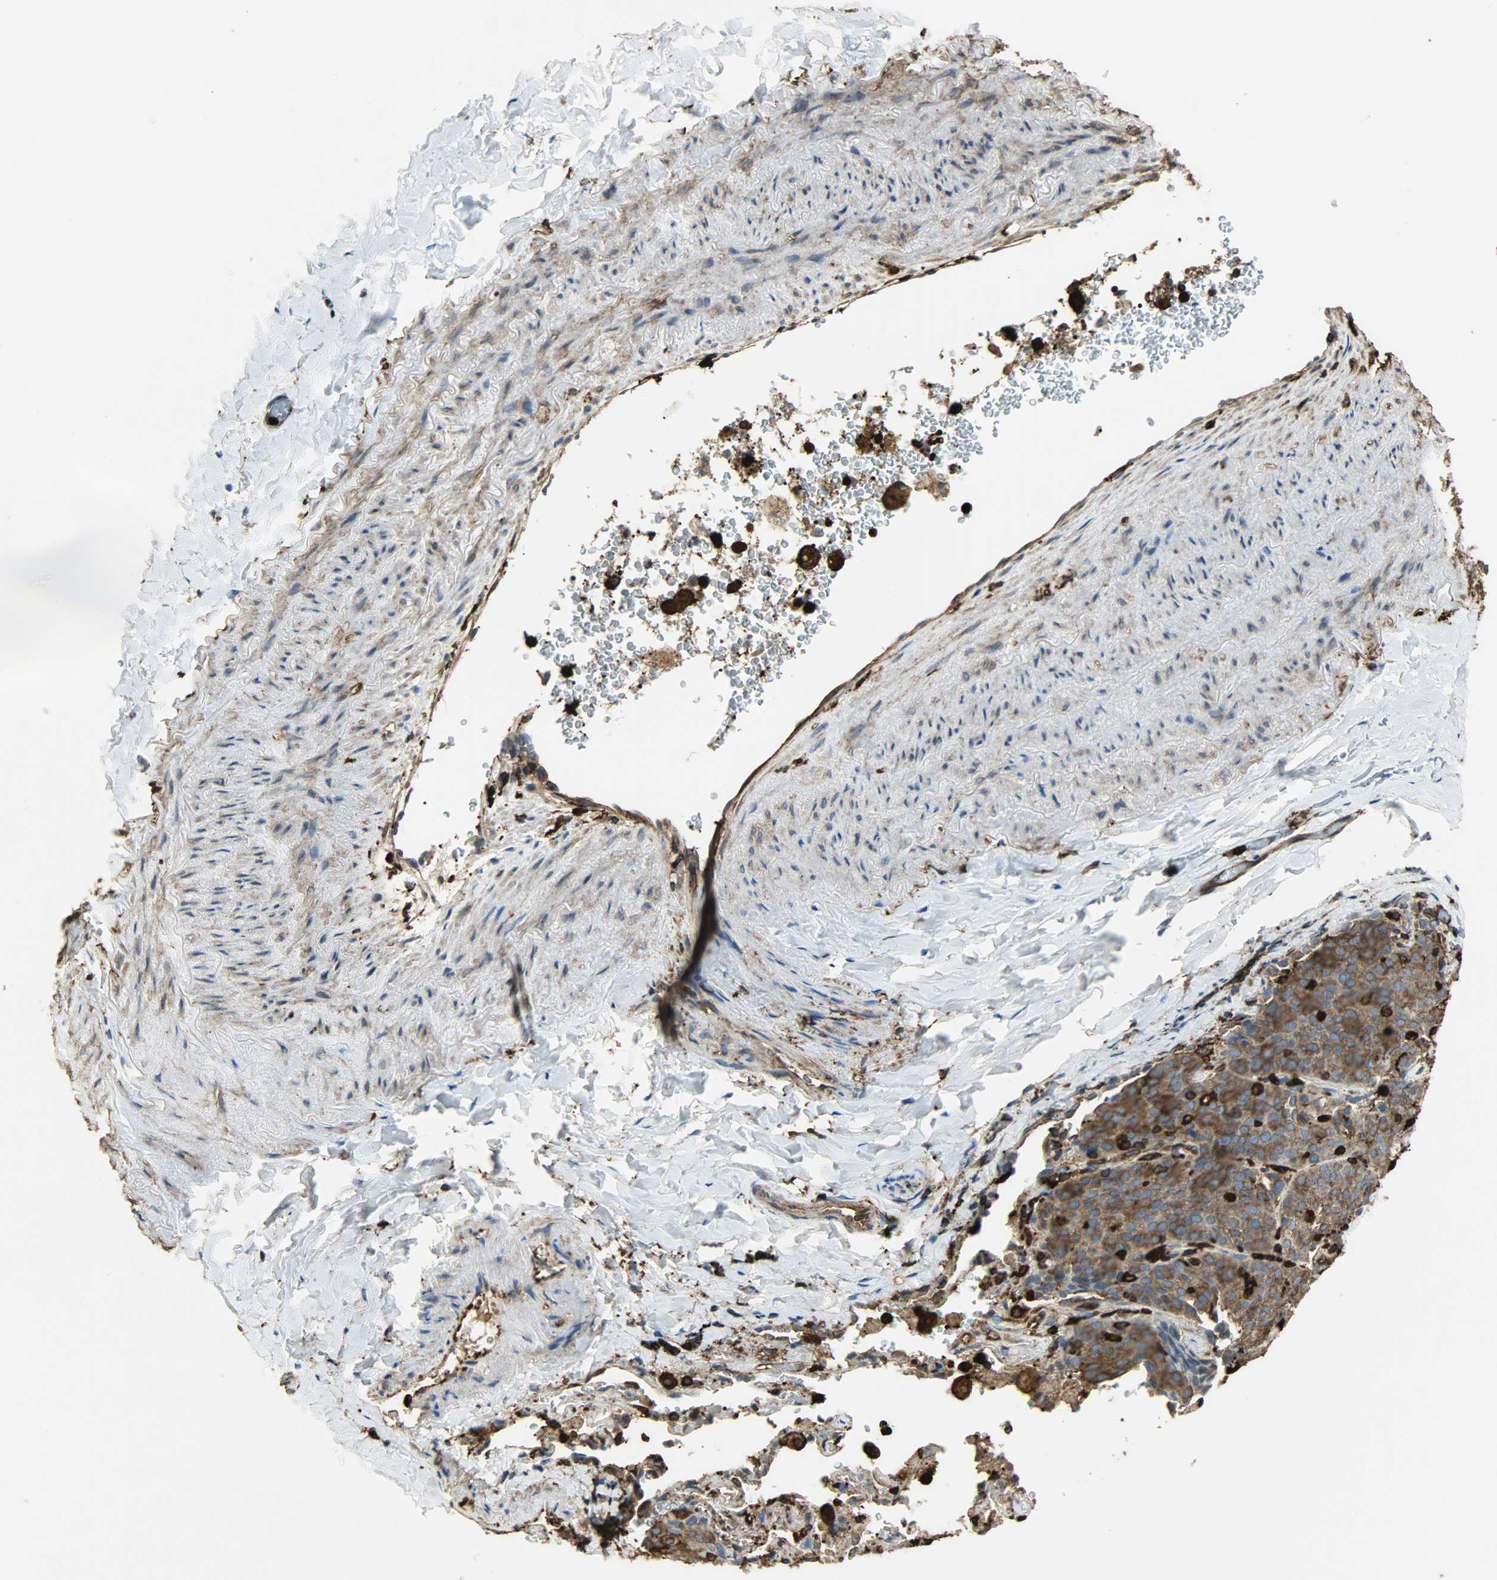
{"staining": {"intensity": "strong", "quantity": ">75%", "location": "cytoplasmic/membranous"}, "tissue": "lung cancer", "cell_type": "Tumor cells", "image_type": "cancer", "snomed": [{"axis": "morphology", "description": "Squamous cell carcinoma, NOS"}, {"axis": "topography", "description": "Lung"}], "caption": "Lung cancer (squamous cell carcinoma) tissue shows strong cytoplasmic/membranous expression in about >75% of tumor cells, visualized by immunohistochemistry.", "gene": "VASP", "patient": {"sex": "male", "age": 54}}